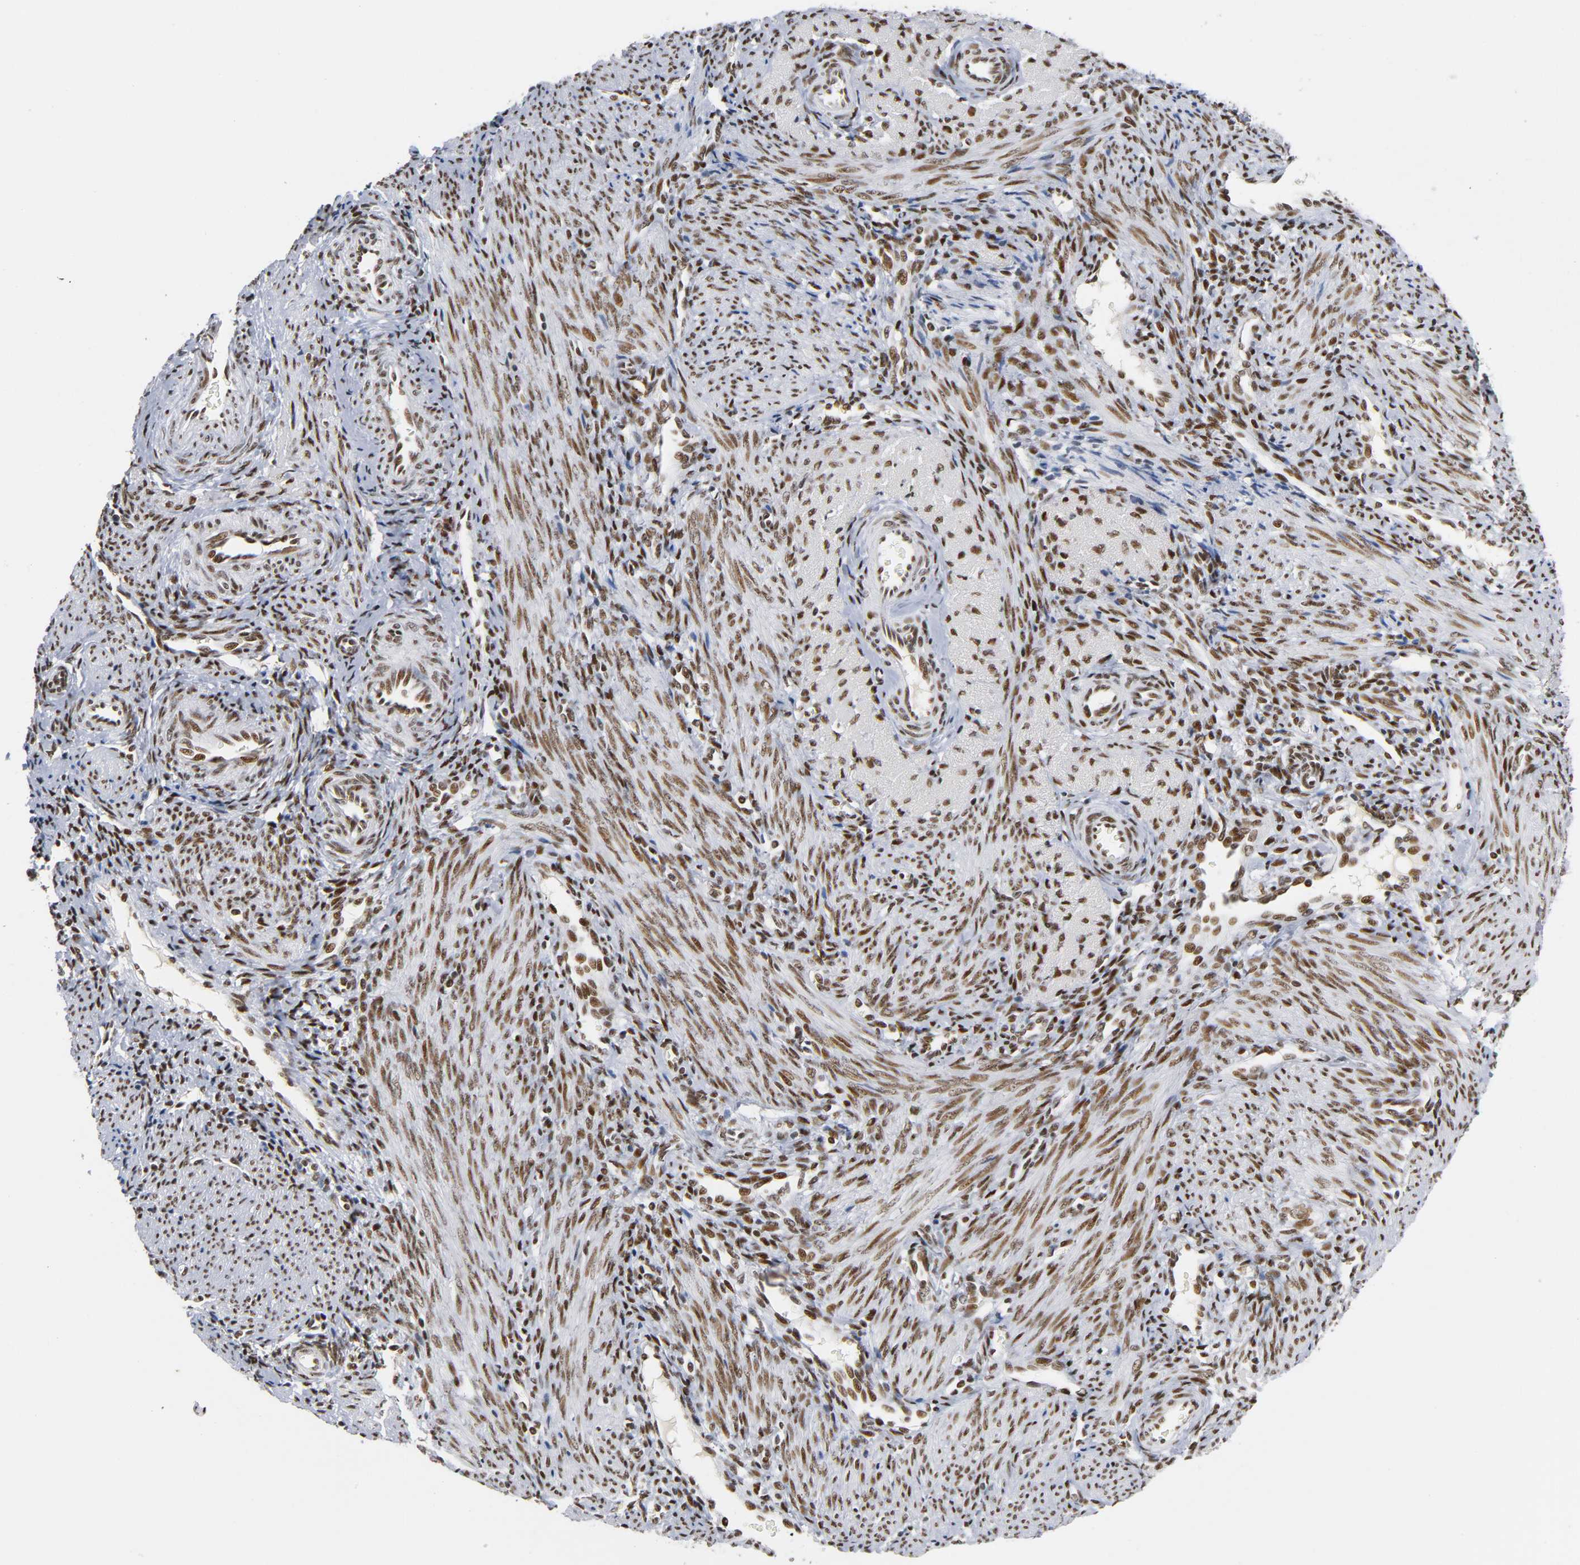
{"staining": {"intensity": "strong", "quantity": ">75%", "location": "nuclear"}, "tissue": "endometrium", "cell_type": "Cells in endometrial stroma", "image_type": "normal", "snomed": [{"axis": "morphology", "description": "Normal tissue, NOS"}, {"axis": "topography", "description": "Uterus"}, {"axis": "topography", "description": "Endometrium"}], "caption": "Strong nuclear protein staining is present in approximately >75% of cells in endometrial stroma in endometrium.", "gene": "CREBBP", "patient": {"sex": "female", "age": 33}}